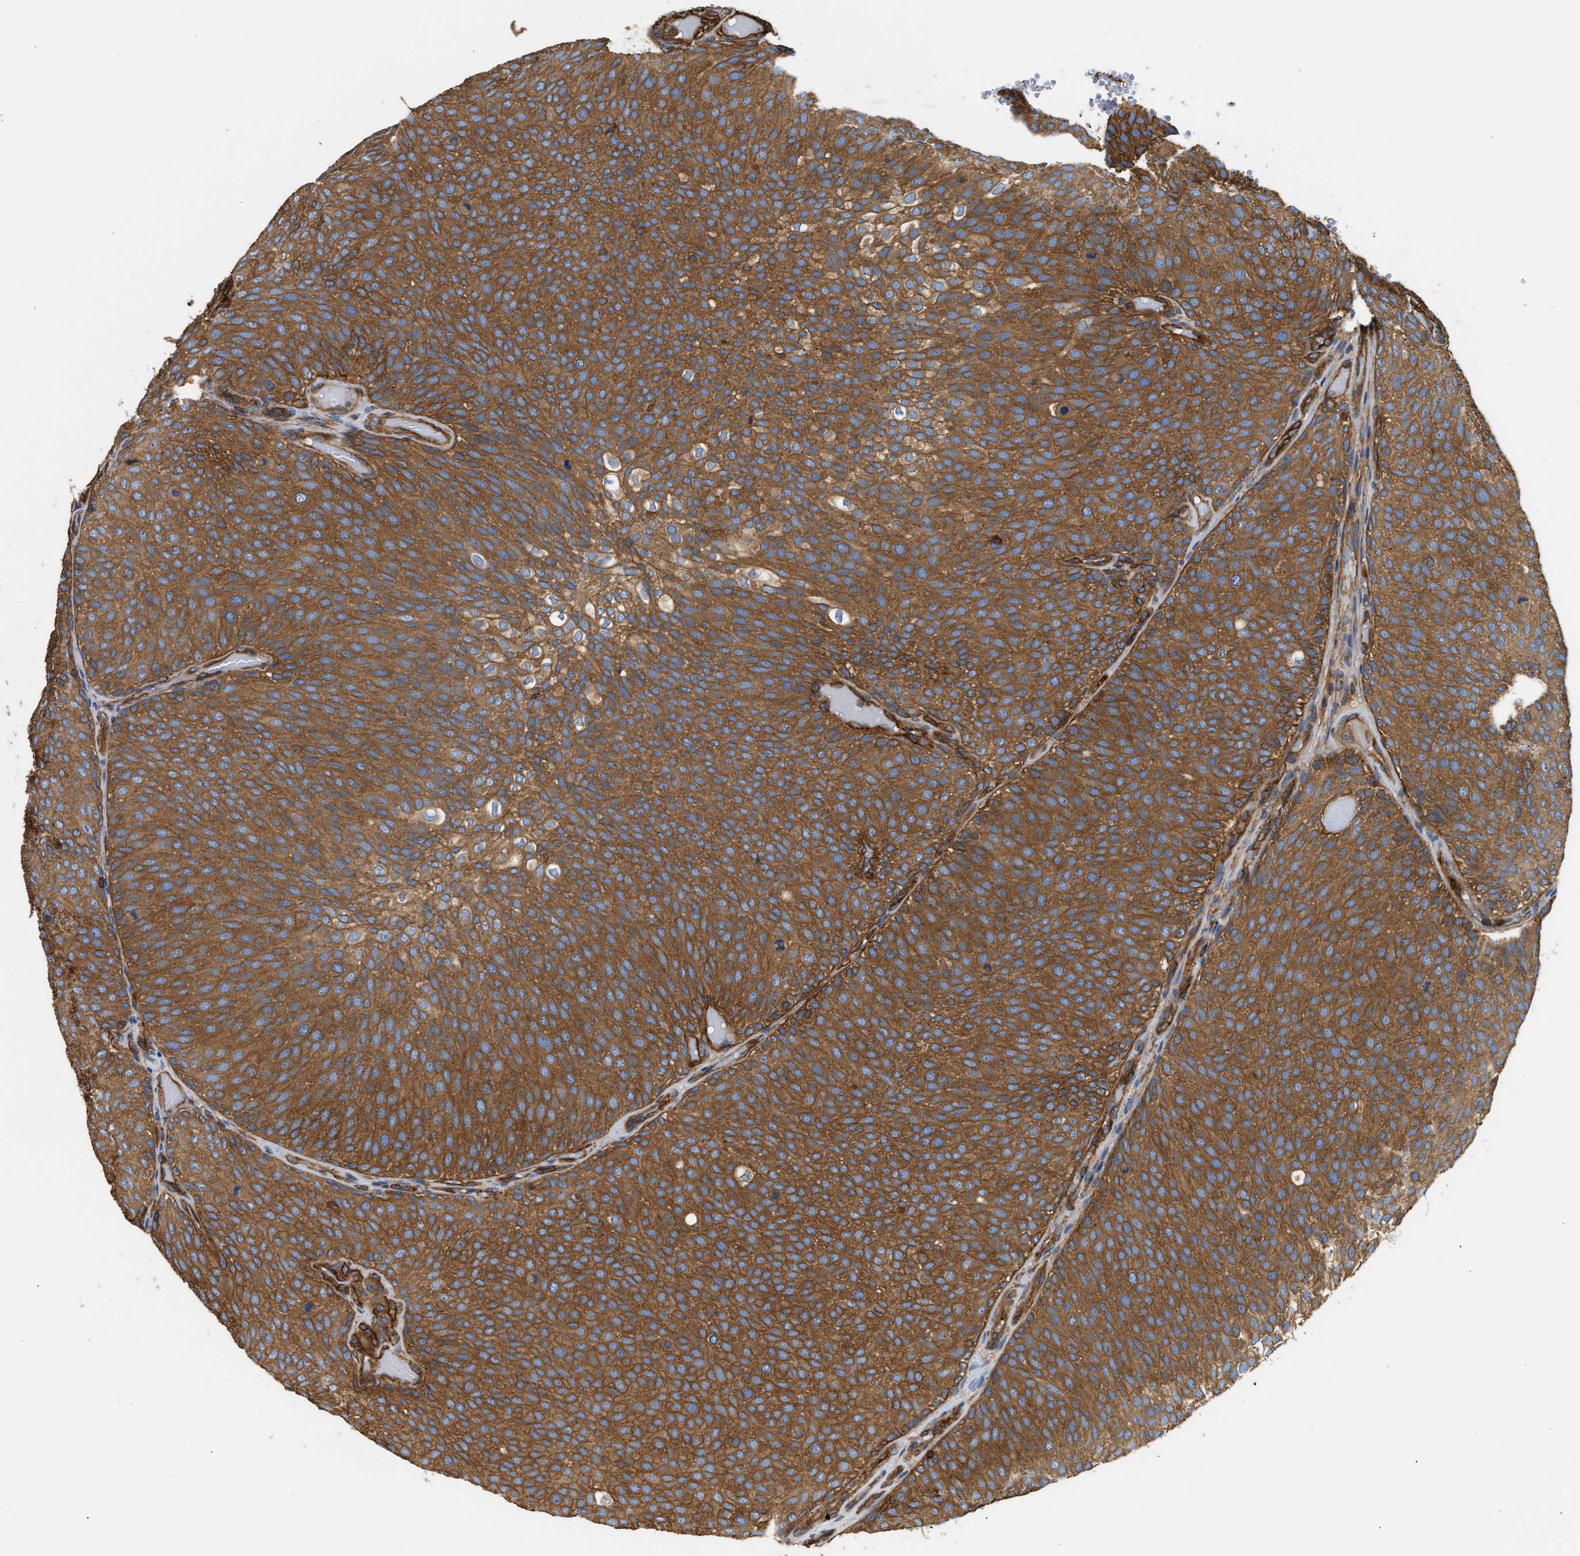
{"staining": {"intensity": "strong", "quantity": ">75%", "location": "cytoplasmic/membranous"}, "tissue": "urothelial cancer", "cell_type": "Tumor cells", "image_type": "cancer", "snomed": [{"axis": "morphology", "description": "Urothelial carcinoma, Low grade"}, {"axis": "topography", "description": "Urinary bladder"}], "caption": "Approximately >75% of tumor cells in human urothelial cancer demonstrate strong cytoplasmic/membranous protein staining as visualized by brown immunohistochemical staining.", "gene": "SAMD9L", "patient": {"sex": "male", "age": 78}}